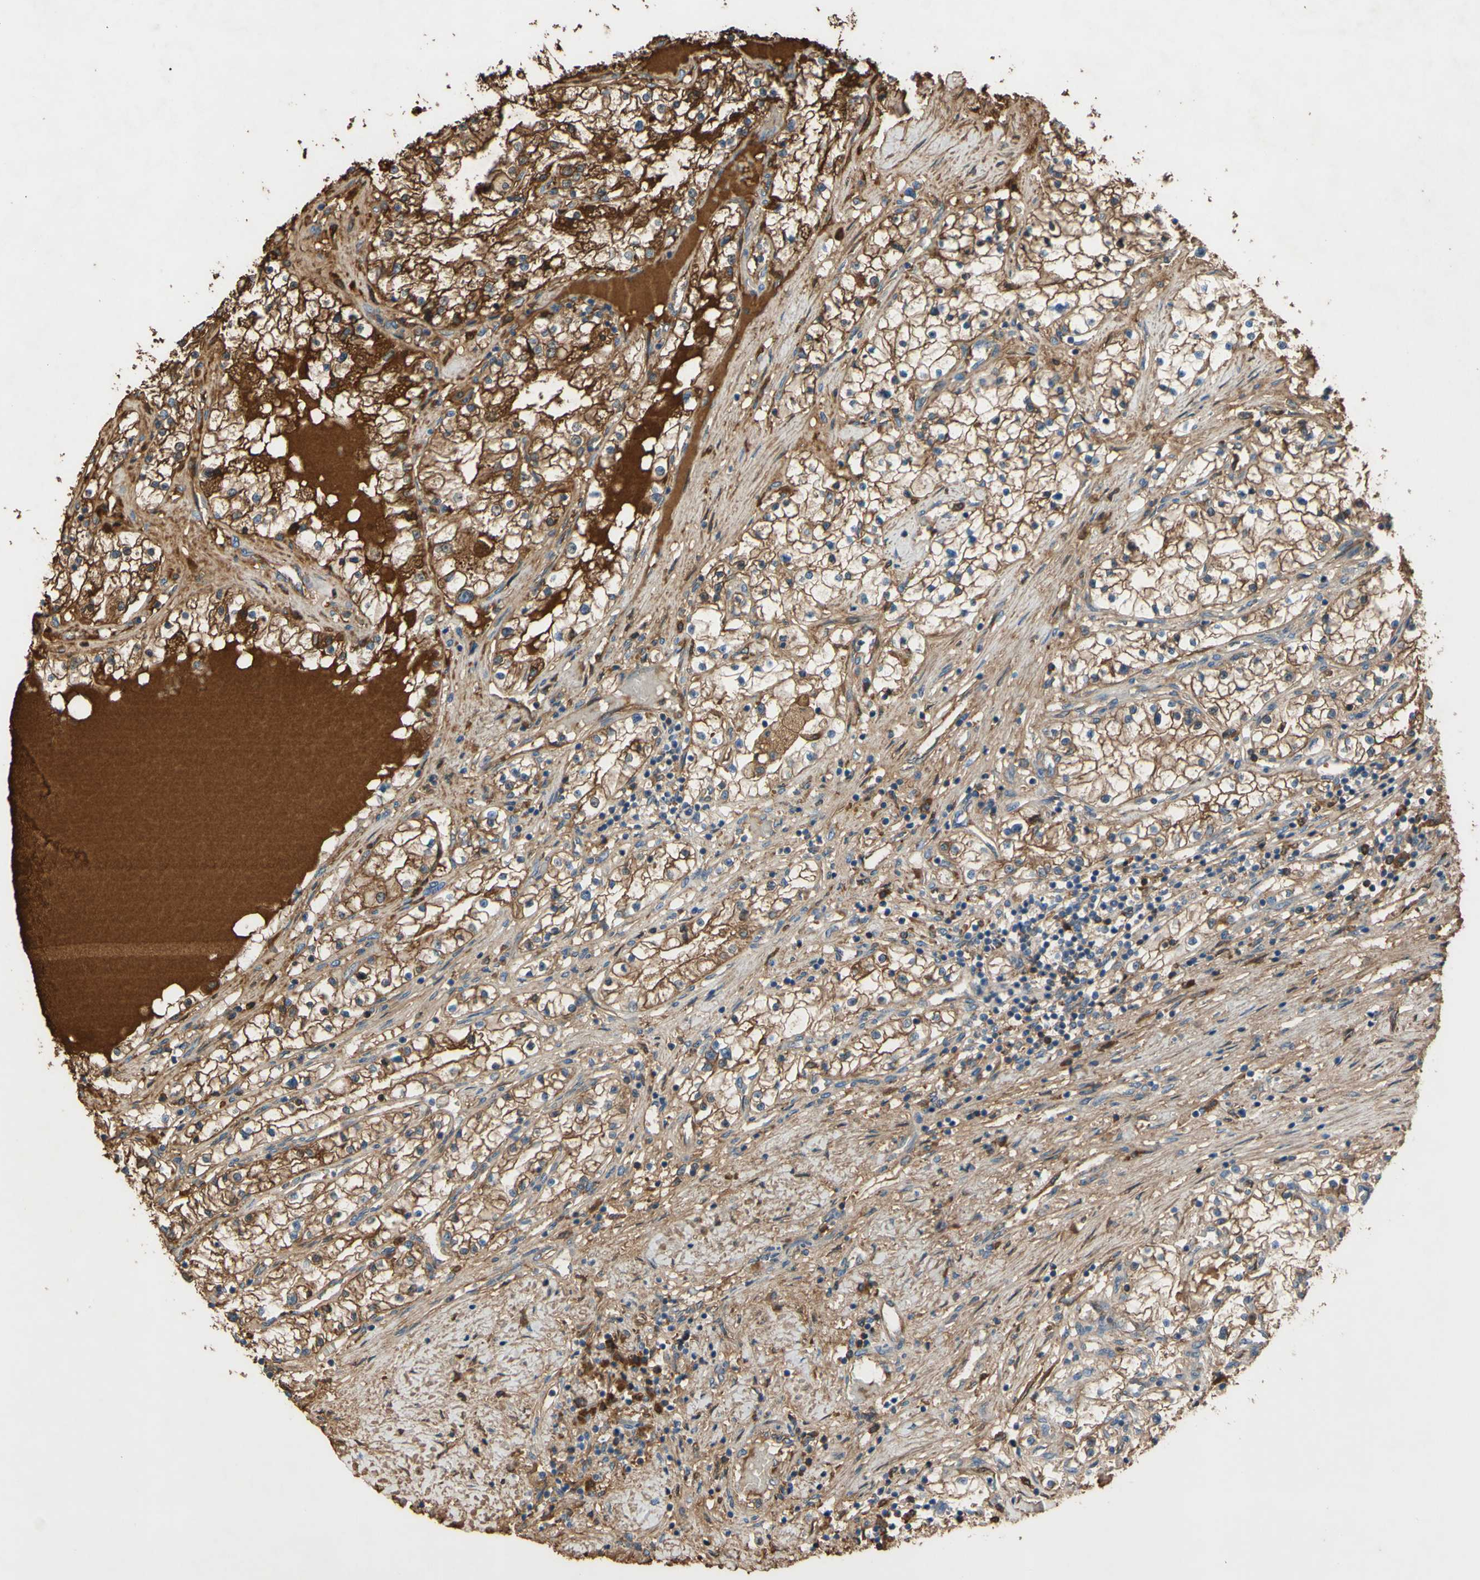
{"staining": {"intensity": "moderate", "quantity": ">75%", "location": "cytoplasmic/membranous"}, "tissue": "renal cancer", "cell_type": "Tumor cells", "image_type": "cancer", "snomed": [{"axis": "morphology", "description": "Adenocarcinoma, NOS"}, {"axis": "topography", "description": "Kidney"}], "caption": "High-power microscopy captured an immunohistochemistry image of adenocarcinoma (renal), revealing moderate cytoplasmic/membranous expression in about >75% of tumor cells.", "gene": "TIMP2", "patient": {"sex": "male", "age": 68}}